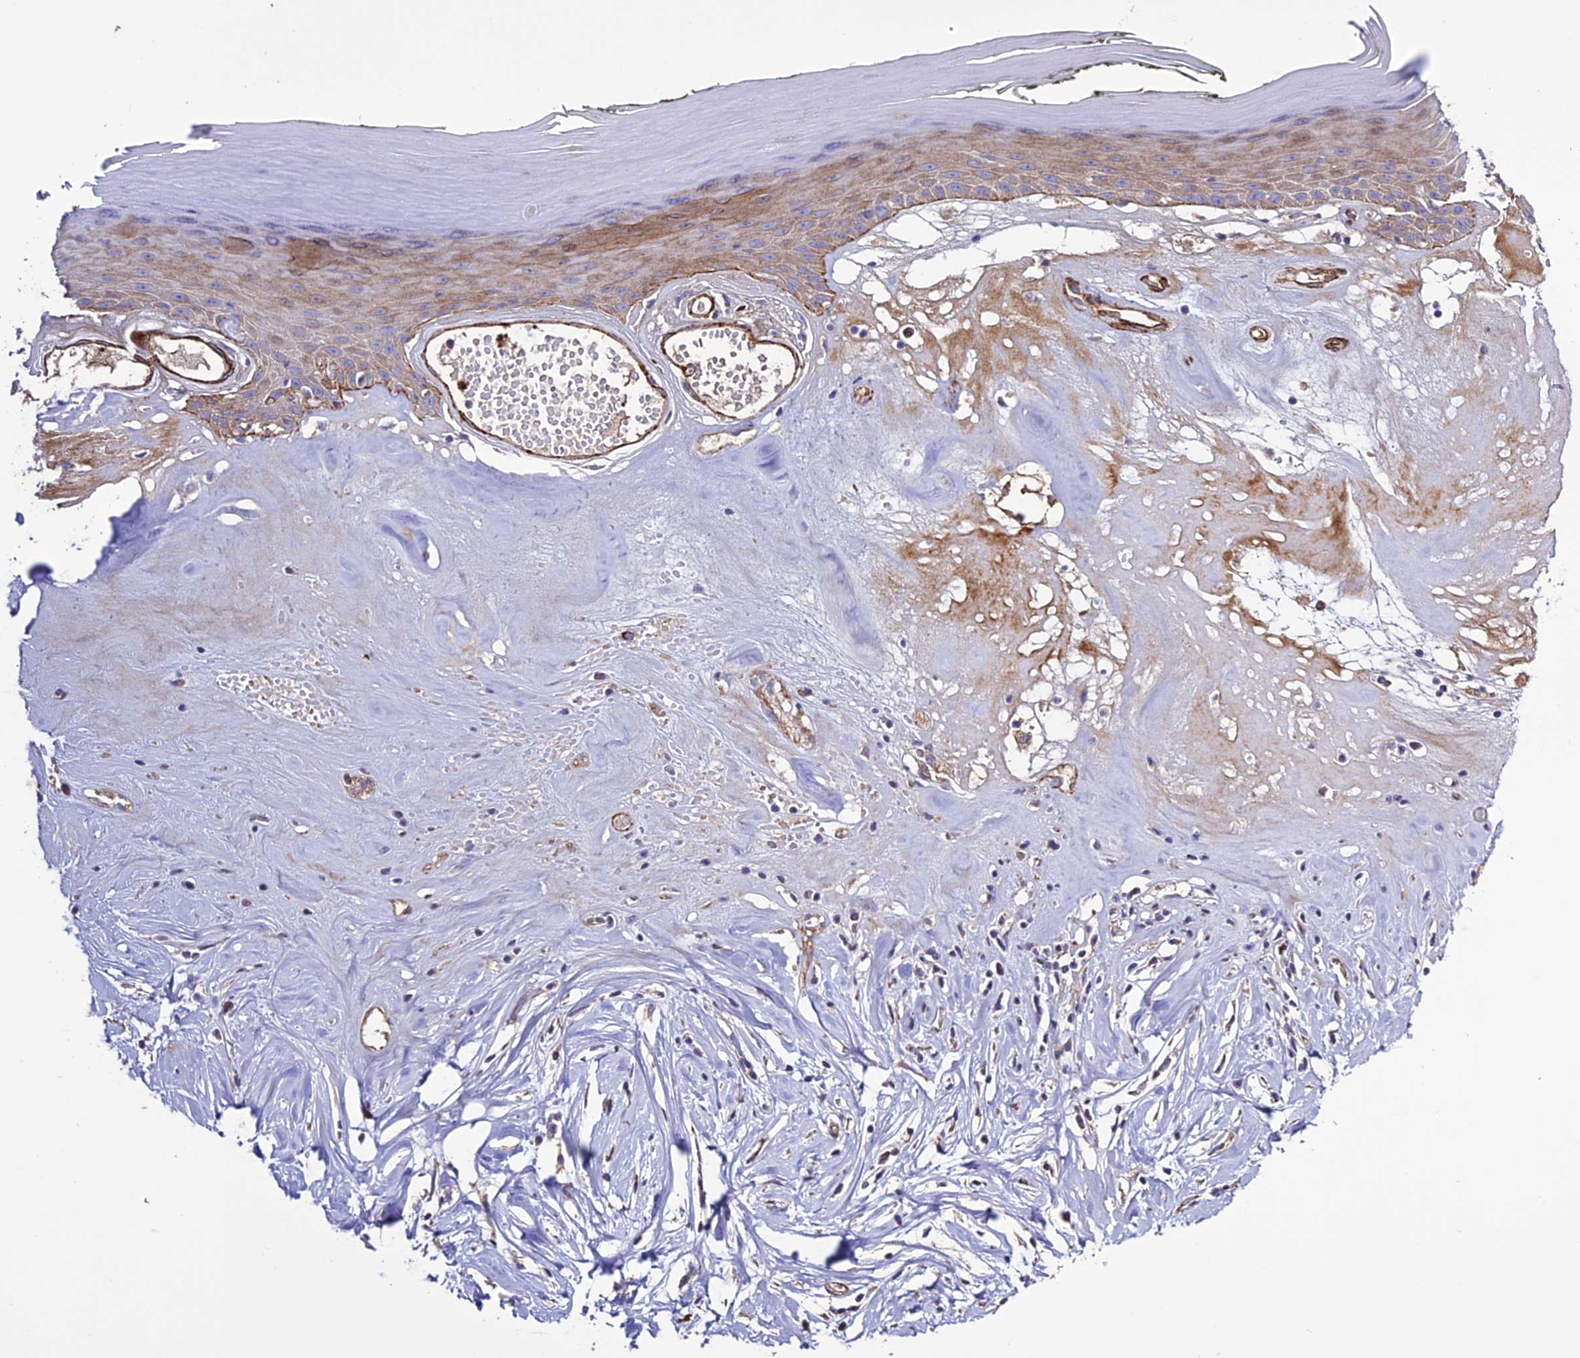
{"staining": {"intensity": "moderate", "quantity": "25%-75%", "location": "cytoplasmic/membranous"}, "tissue": "skin", "cell_type": "Epidermal cells", "image_type": "normal", "snomed": [{"axis": "morphology", "description": "Normal tissue, NOS"}, {"axis": "morphology", "description": "Inflammation, NOS"}, {"axis": "topography", "description": "Vulva"}], "caption": "Immunohistochemistry photomicrograph of unremarkable skin stained for a protein (brown), which reveals medium levels of moderate cytoplasmic/membranous staining in about 25%-75% of epidermal cells.", "gene": "REX1BD", "patient": {"sex": "female", "age": 84}}